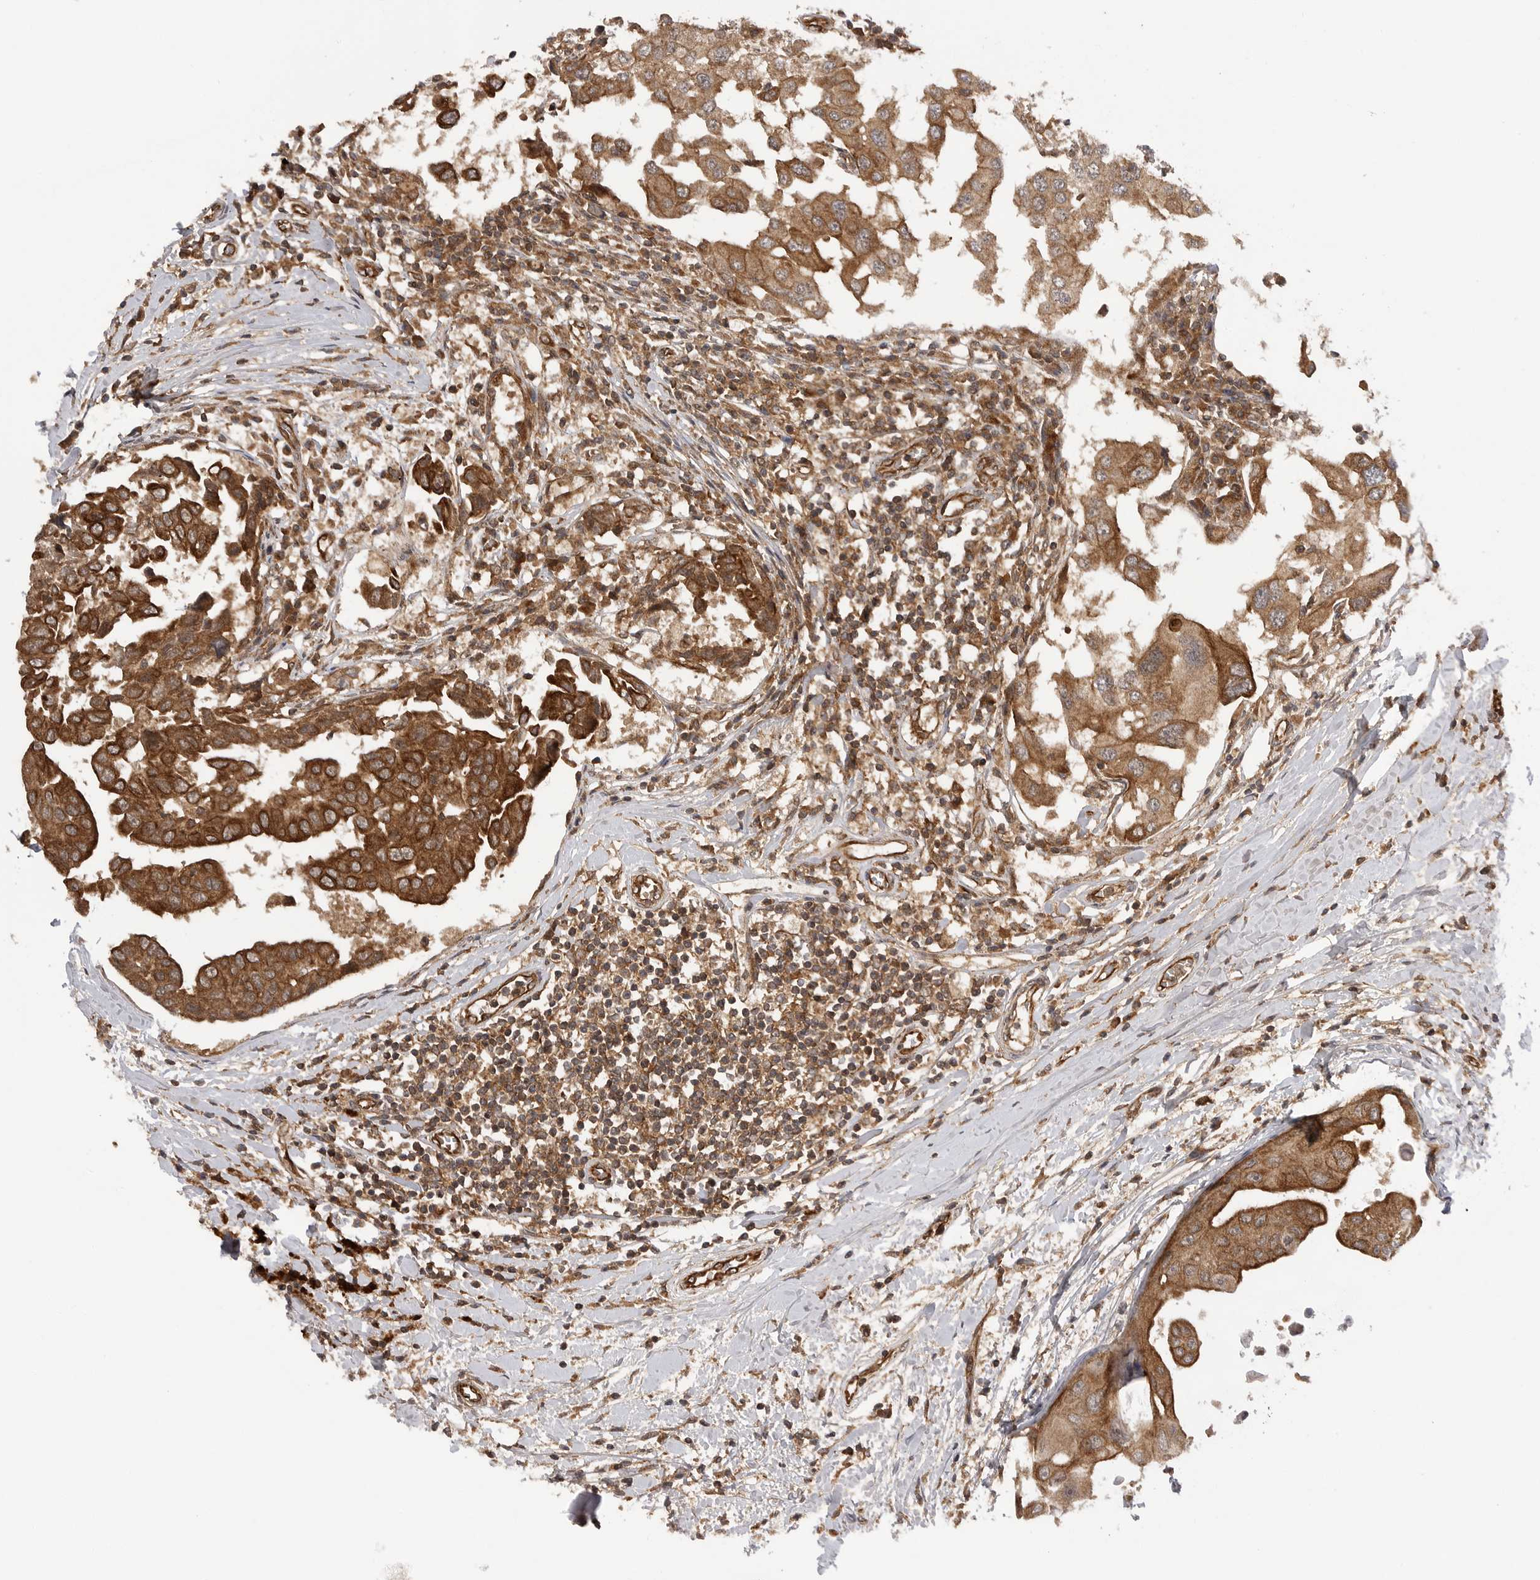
{"staining": {"intensity": "strong", "quantity": ">75%", "location": "cytoplasmic/membranous"}, "tissue": "breast cancer", "cell_type": "Tumor cells", "image_type": "cancer", "snomed": [{"axis": "morphology", "description": "Duct carcinoma"}, {"axis": "topography", "description": "Breast"}], "caption": "This micrograph shows immunohistochemistry (IHC) staining of human breast cancer, with high strong cytoplasmic/membranous staining in approximately >75% of tumor cells.", "gene": "PRDX4", "patient": {"sex": "female", "age": 27}}